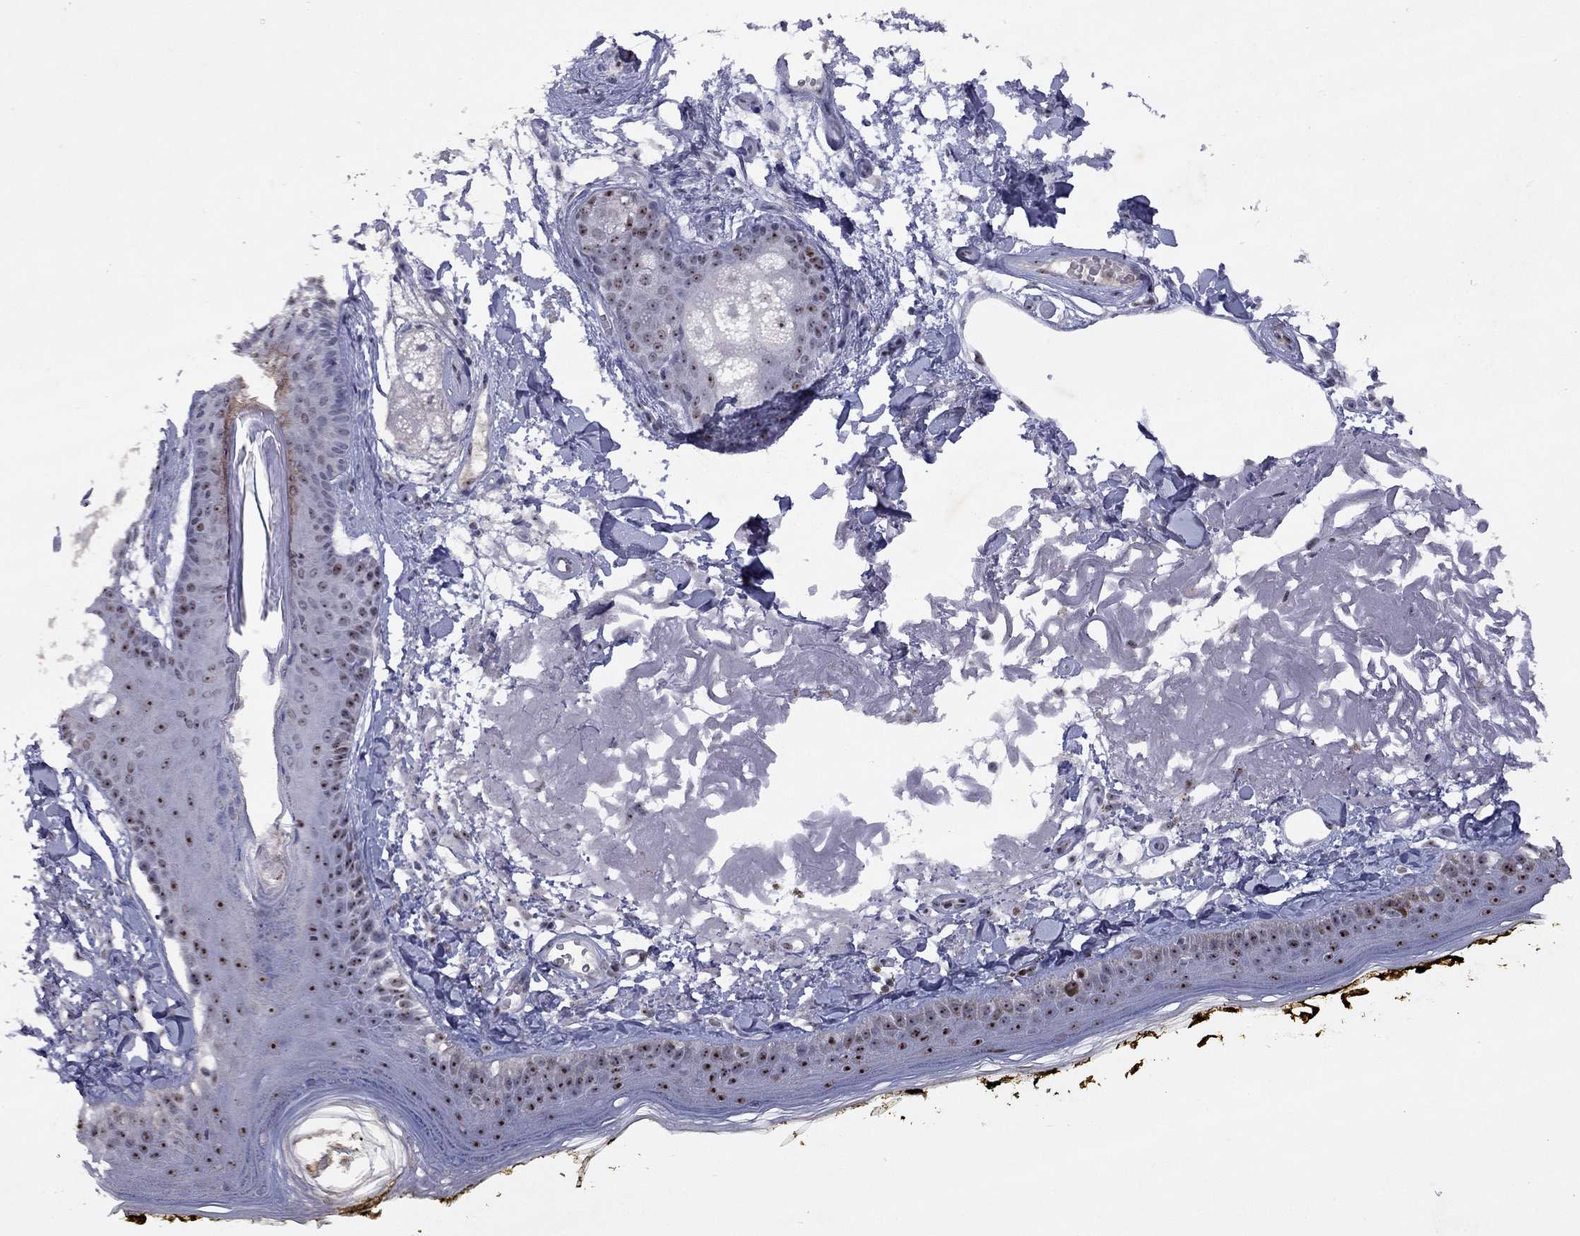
{"staining": {"intensity": "negative", "quantity": "none", "location": "none"}, "tissue": "skin", "cell_type": "Fibroblasts", "image_type": "normal", "snomed": [{"axis": "morphology", "description": "Normal tissue, NOS"}, {"axis": "topography", "description": "Skin"}], "caption": "An immunohistochemistry (IHC) micrograph of normal skin is shown. There is no staining in fibroblasts of skin.", "gene": "SPOUT1", "patient": {"sex": "male", "age": 76}}